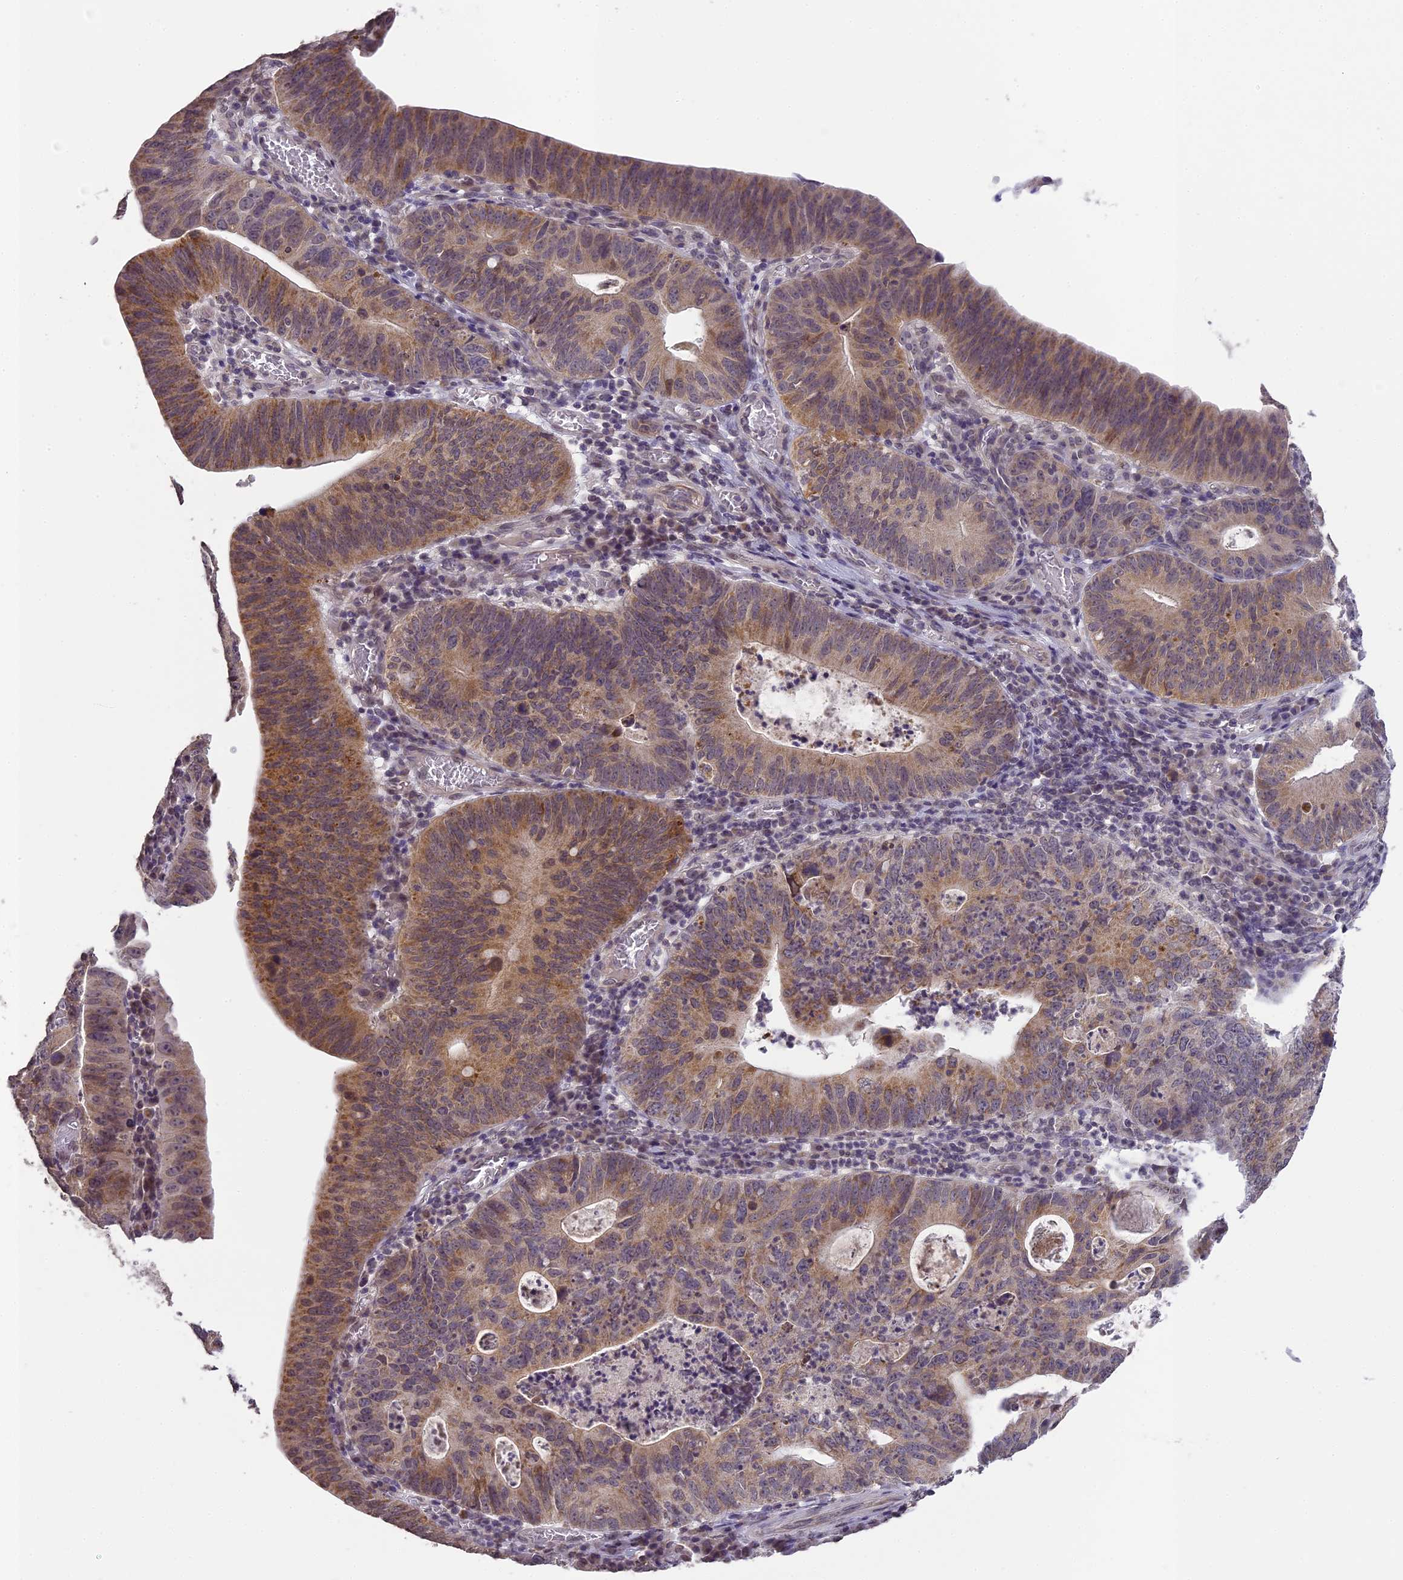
{"staining": {"intensity": "moderate", "quantity": "25%-75%", "location": "cytoplasmic/membranous"}, "tissue": "stomach cancer", "cell_type": "Tumor cells", "image_type": "cancer", "snomed": [{"axis": "morphology", "description": "Adenocarcinoma, NOS"}, {"axis": "topography", "description": "Stomach"}], "caption": "Protein expression analysis of stomach cancer exhibits moderate cytoplasmic/membranous staining in approximately 25%-75% of tumor cells.", "gene": "ERG28", "patient": {"sex": "male", "age": 59}}